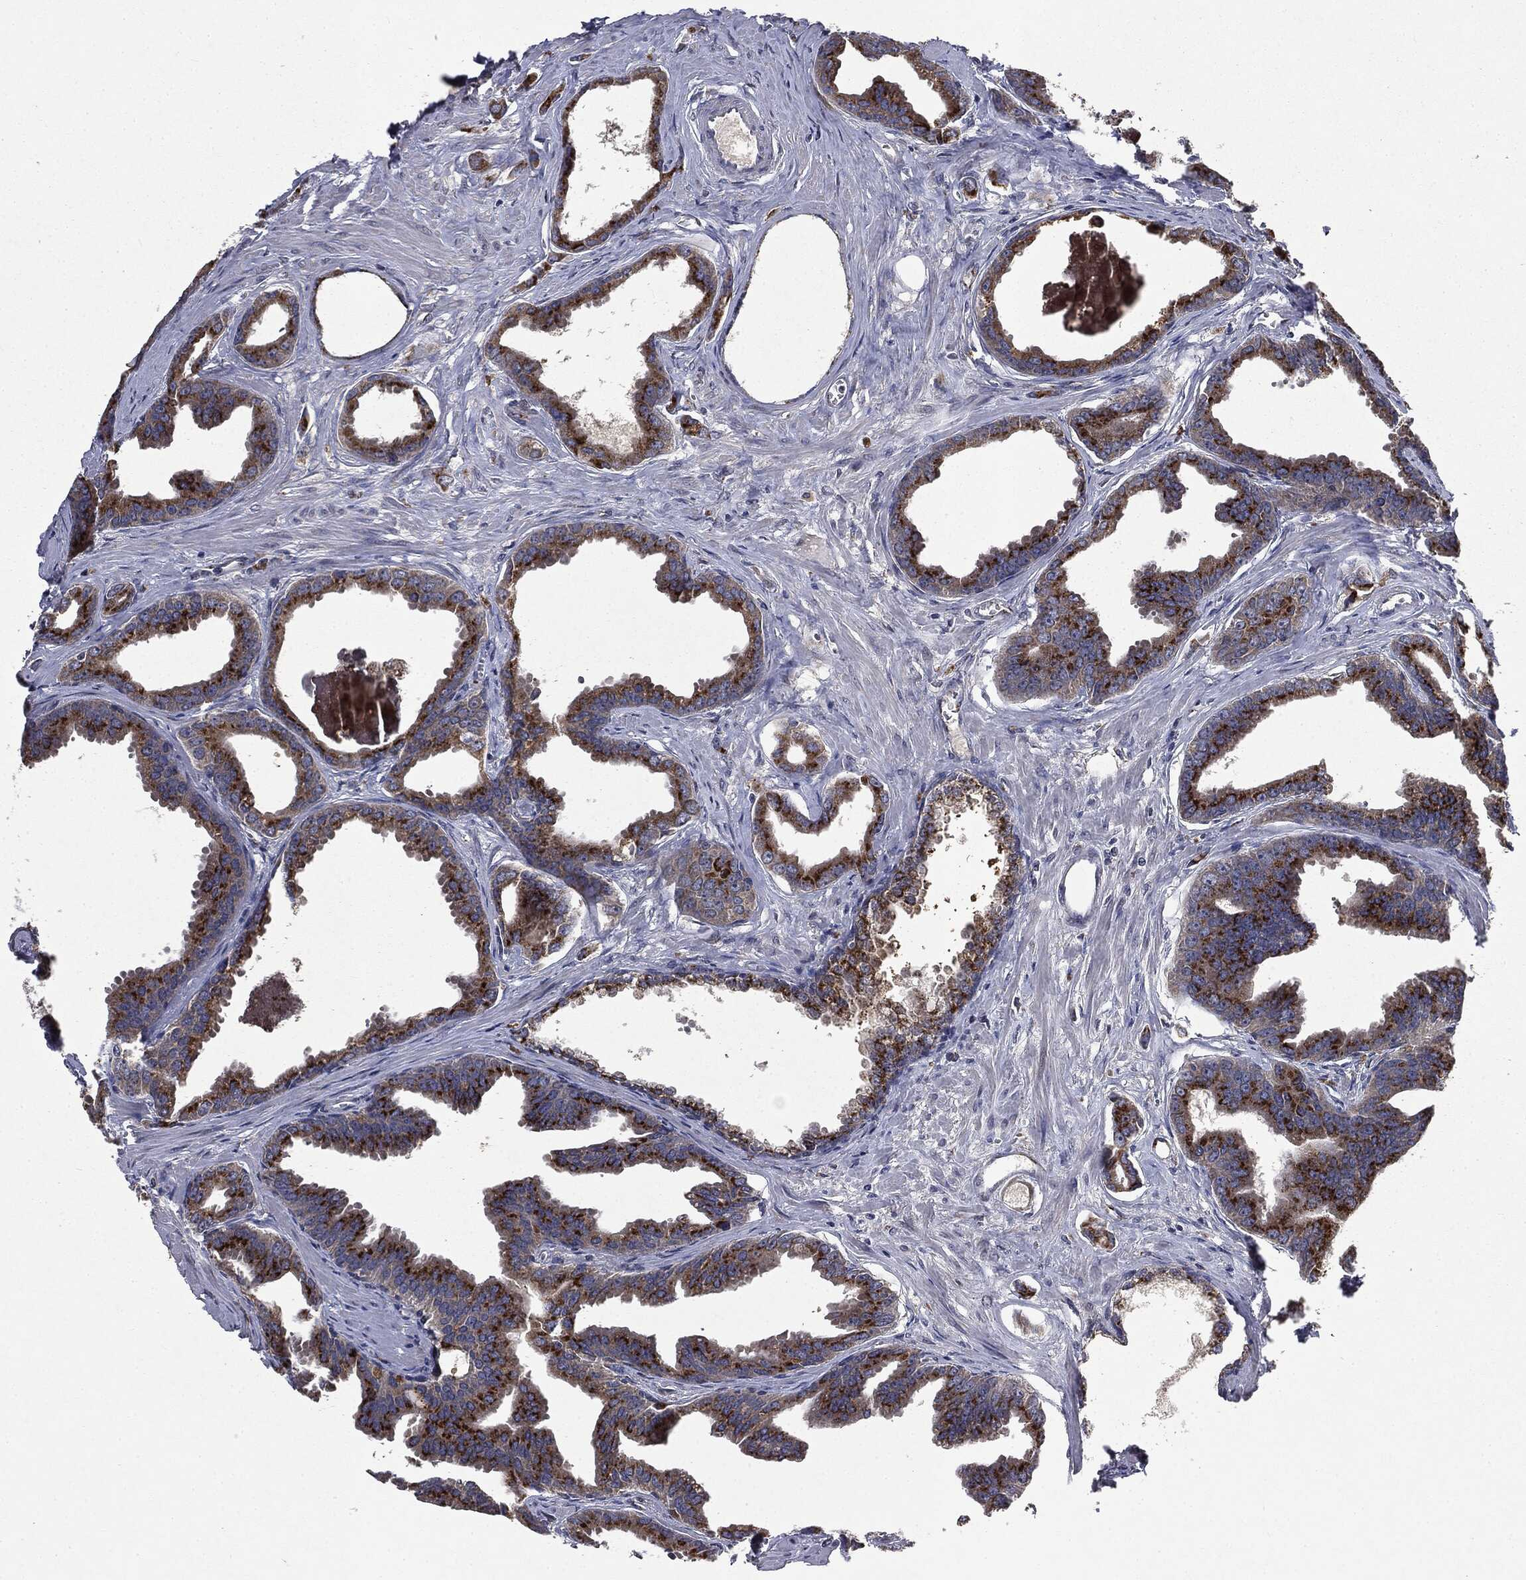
{"staining": {"intensity": "strong", "quantity": ">75%", "location": "cytoplasmic/membranous"}, "tissue": "prostate cancer", "cell_type": "Tumor cells", "image_type": "cancer", "snomed": [{"axis": "morphology", "description": "Adenocarcinoma, NOS"}, {"axis": "topography", "description": "Prostate"}], "caption": "An IHC micrograph of tumor tissue is shown. Protein staining in brown highlights strong cytoplasmic/membranous positivity in adenocarcinoma (prostate) within tumor cells.", "gene": "PLPPR2", "patient": {"sex": "male", "age": 66}}